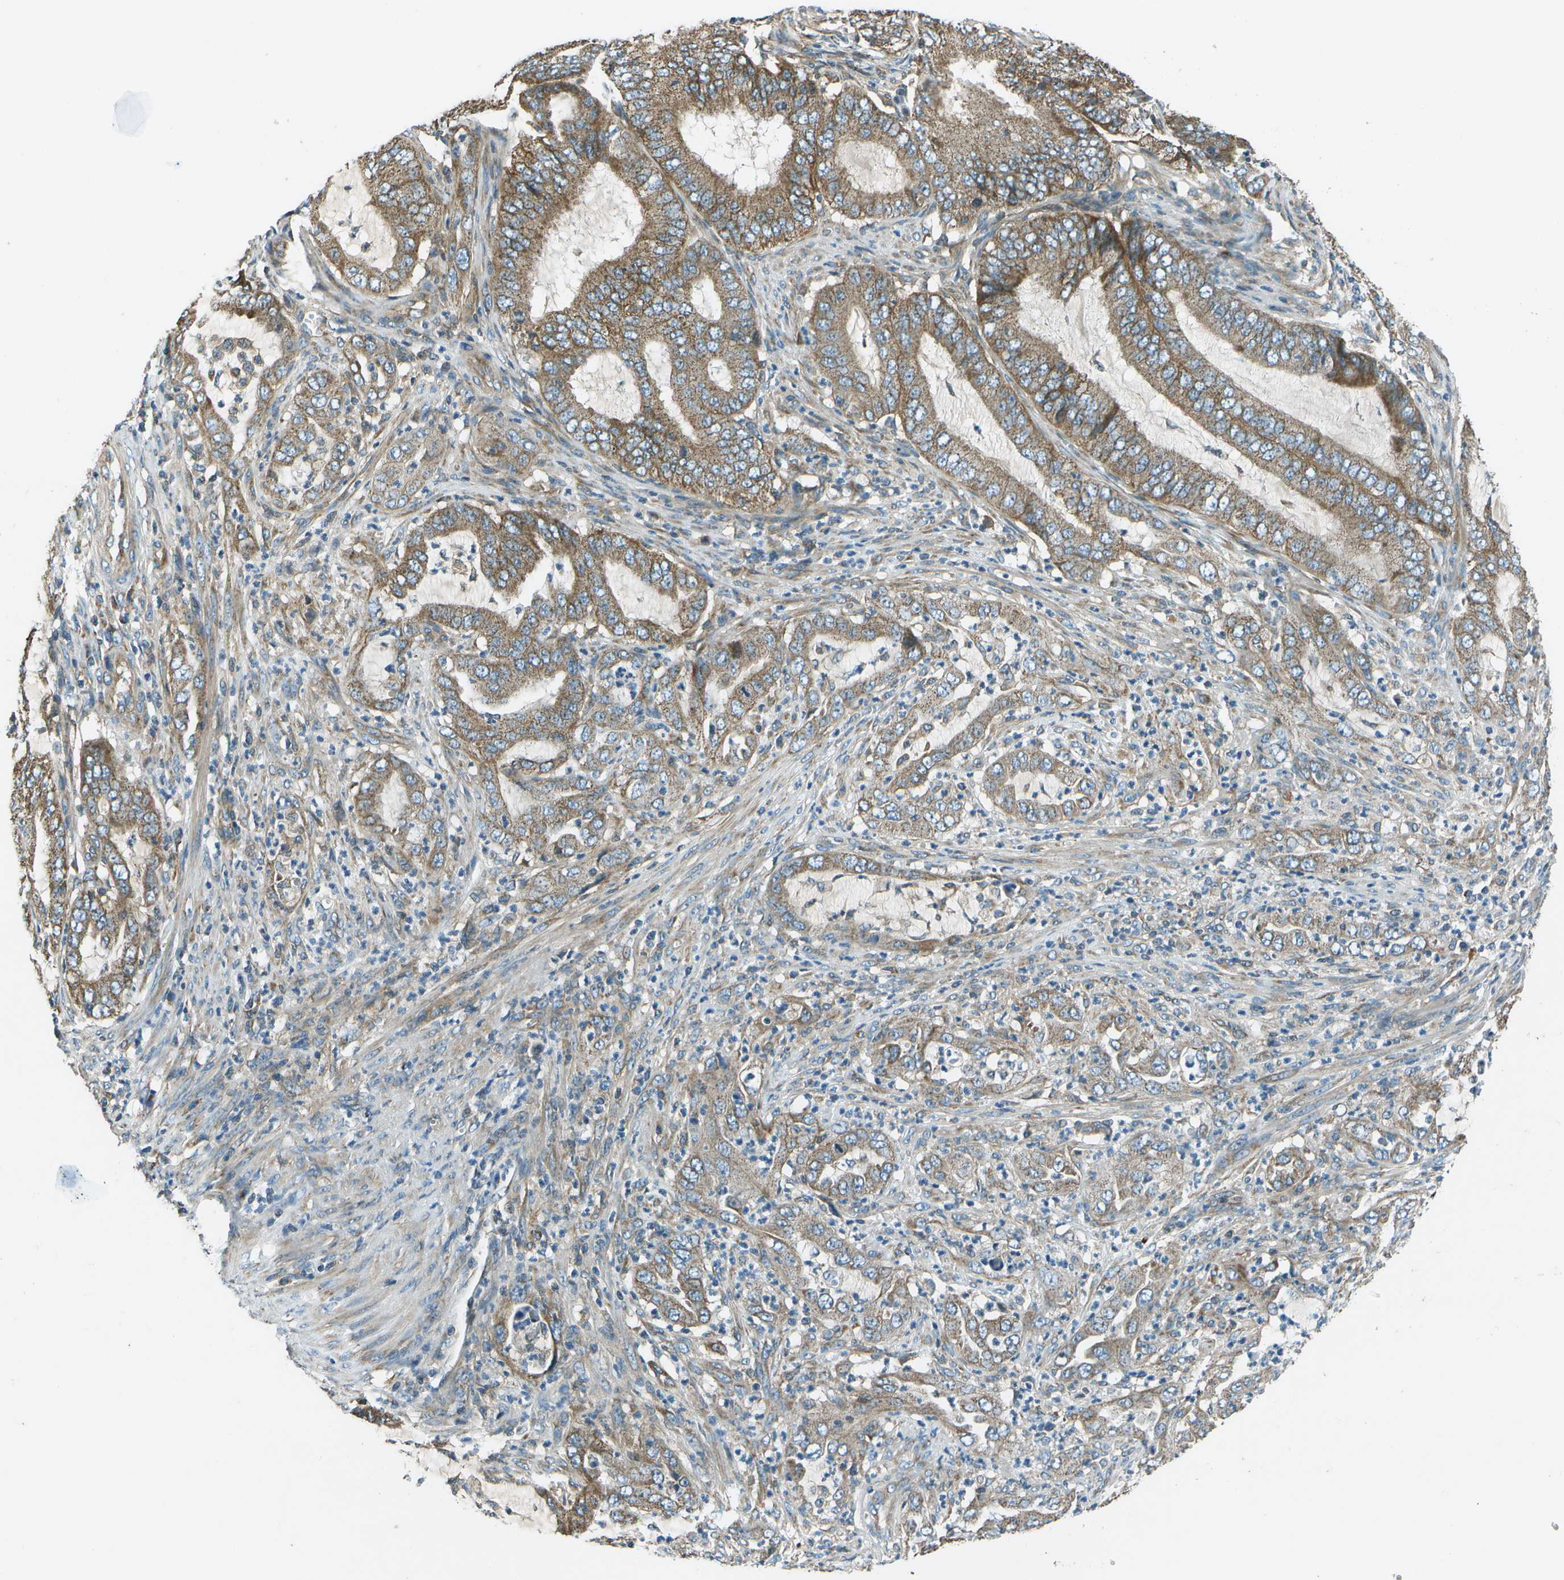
{"staining": {"intensity": "moderate", "quantity": ">75%", "location": "cytoplasmic/membranous"}, "tissue": "endometrial cancer", "cell_type": "Tumor cells", "image_type": "cancer", "snomed": [{"axis": "morphology", "description": "Adenocarcinoma, NOS"}, {"axis": "topography", "description": "Endometrium"}], "caption": "Immunohistochemical staining of human endometrial cancer reveals medium levels of moderate cytoplasmic/membranous protein expression in about >75% of tumor cells.", "gene": "TMEM51", "patient": {"sex": "female", "age": 70}}